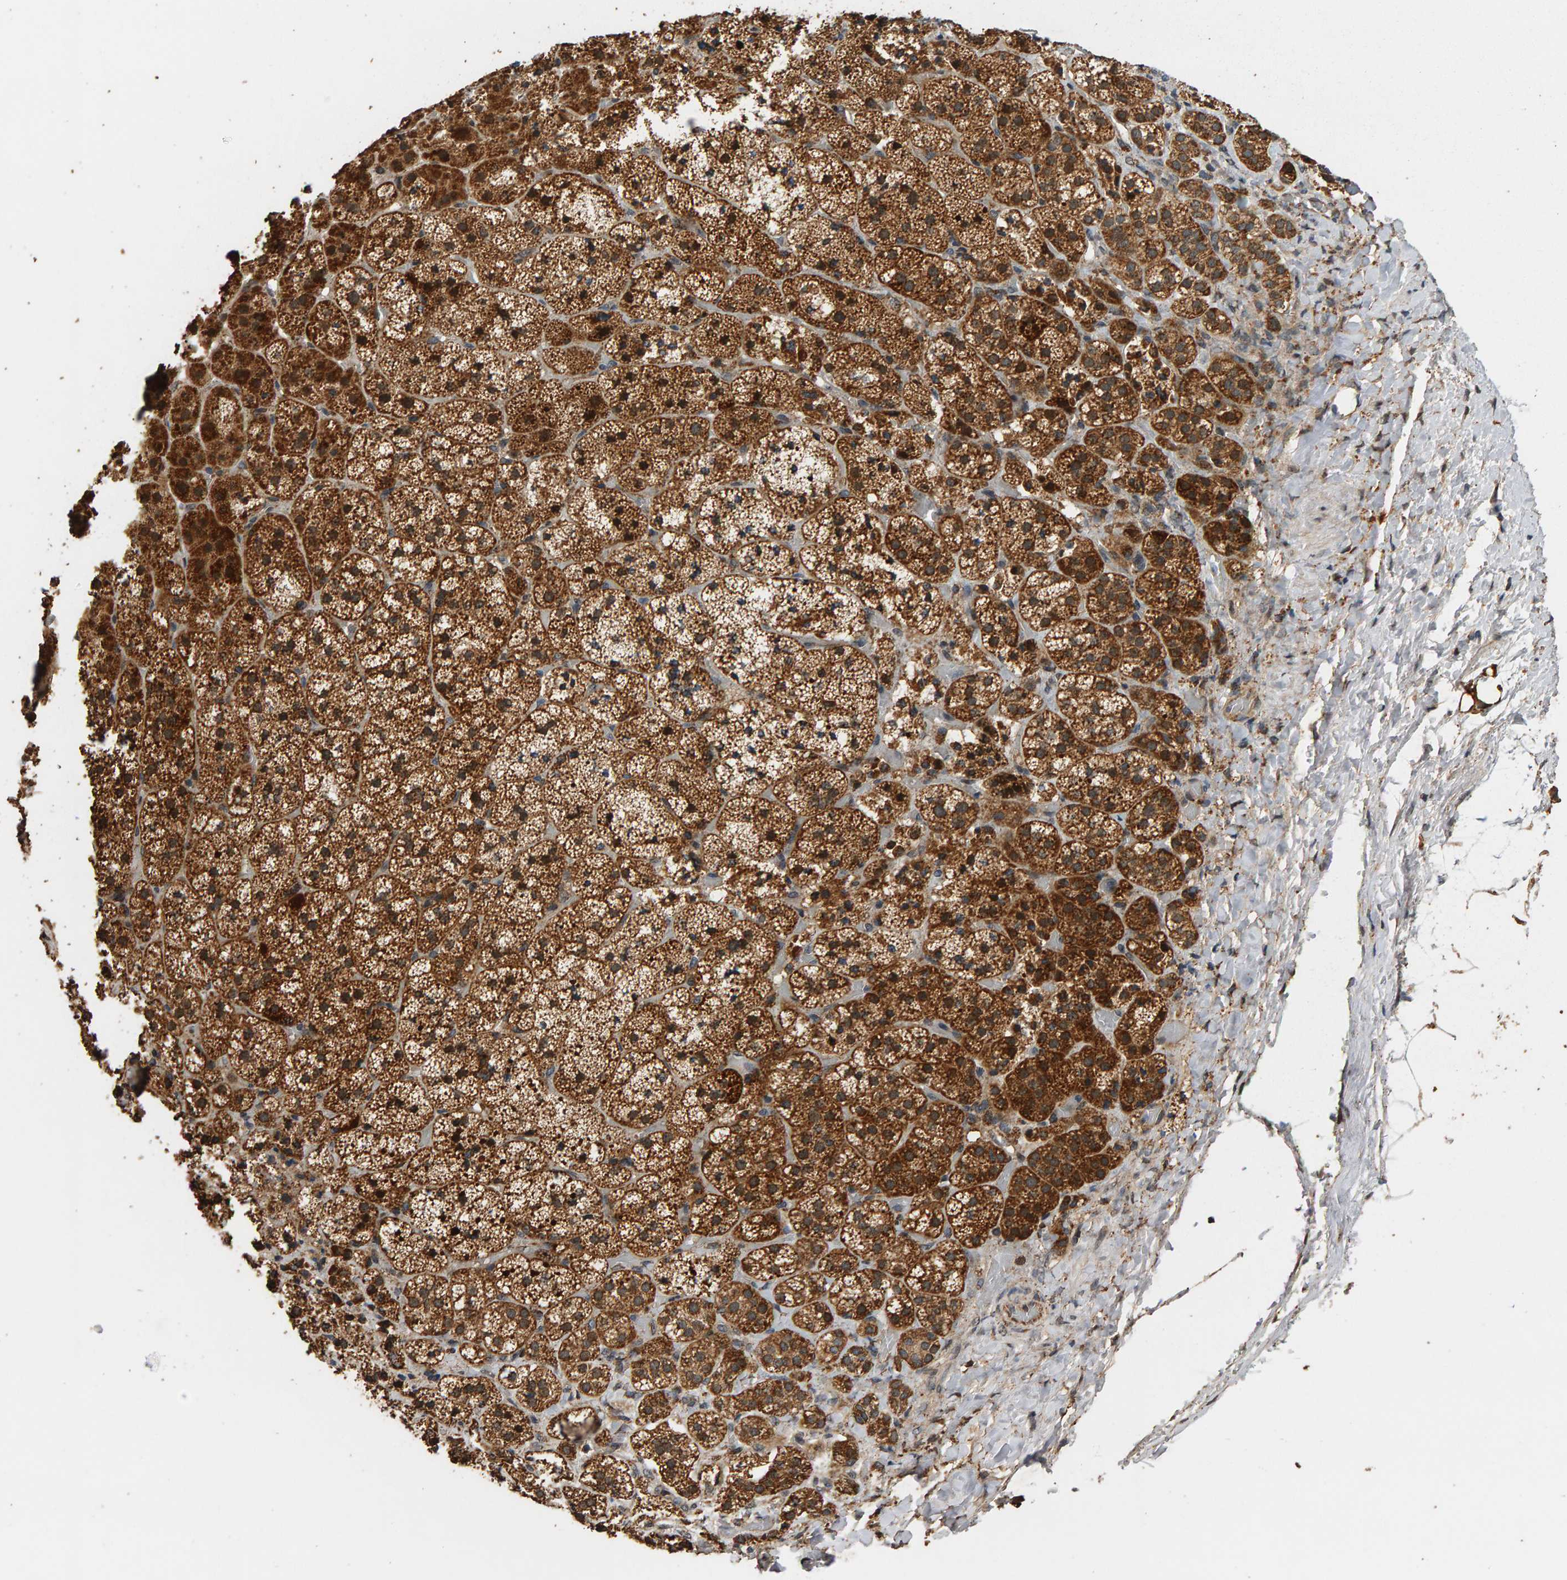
{"staining": {"intensity": "strong", "quantity": ">75%", "location": "cytoplasmic/membranous"}, "tissue": "adrenal gland", "cell_type": "Glandular cells", "image_type": "normal", "snomed": [{"axis": "morphology", "description": "Normal tissue, NOS"}, {"axis": "topography", "description": "Adrenal gland"}], "caption": "Protein analysis of unremarkable adrenal gland displays strong cytoplasmic/membranous expression in approximately >75% of glandular cells.", "gene": "GSTK1", "patient": {"sex": "female", "age": 44}}